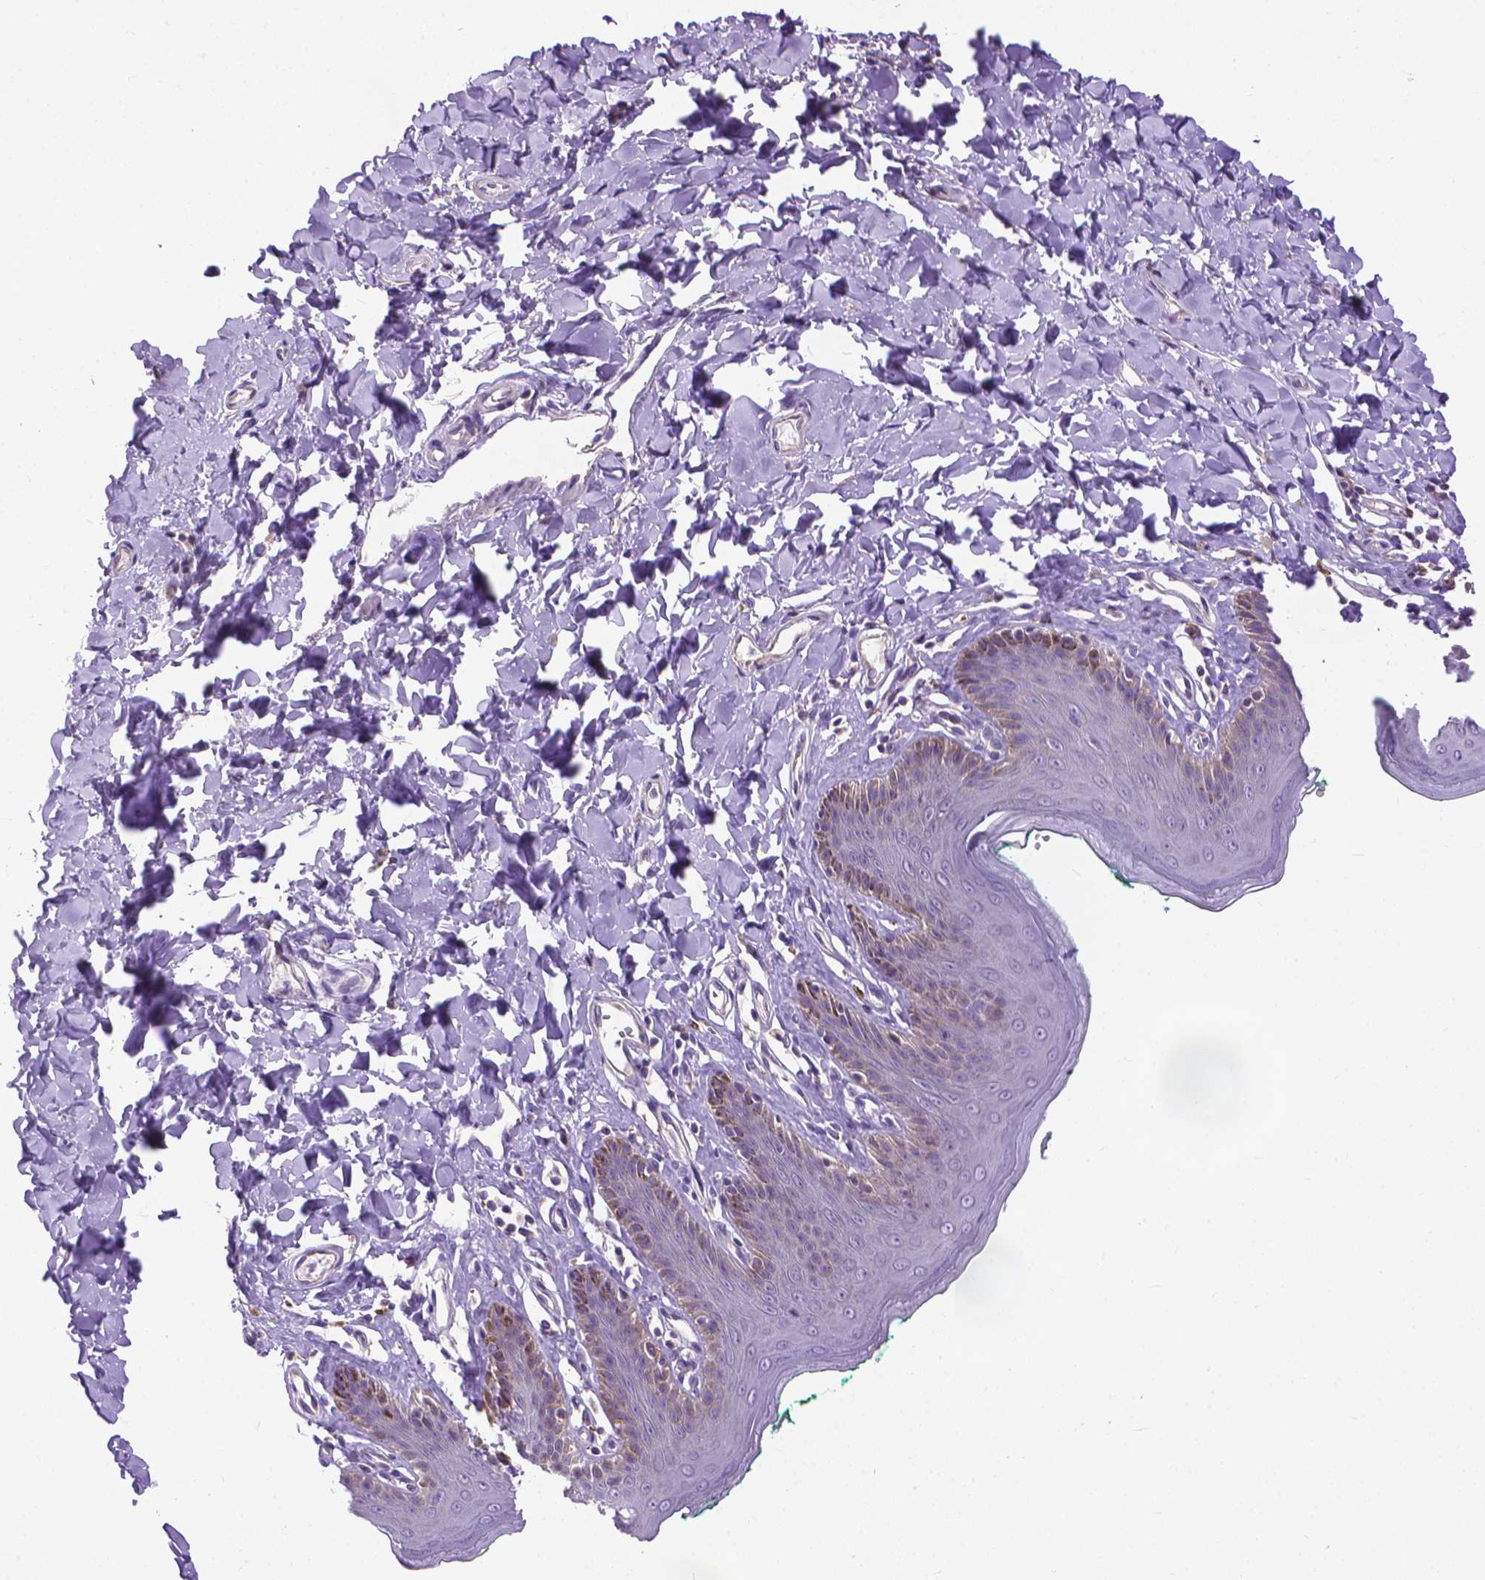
{"staining": {"intensity": "negative", "quantity": "none", "location": "none"}, "tissue": "skin", "cell_type": "Epidermal cells", "image_type": "normal", "snomed": [{"axis": "morphology", "description": "Normal tissue, NOS"}, {"axis": "topography", "description": "Vulva"}, {"axis": "topography", "description": "Peripheral nerve tissue"}], "caption": "Epidermal cells show no significant protein expression in normal skin. (Brightfield microscopy of DAB immunohistochemistry (IHC) at high magnification).", "gene": "SYN1", "patient": {"sex": "female", "age": 66}}